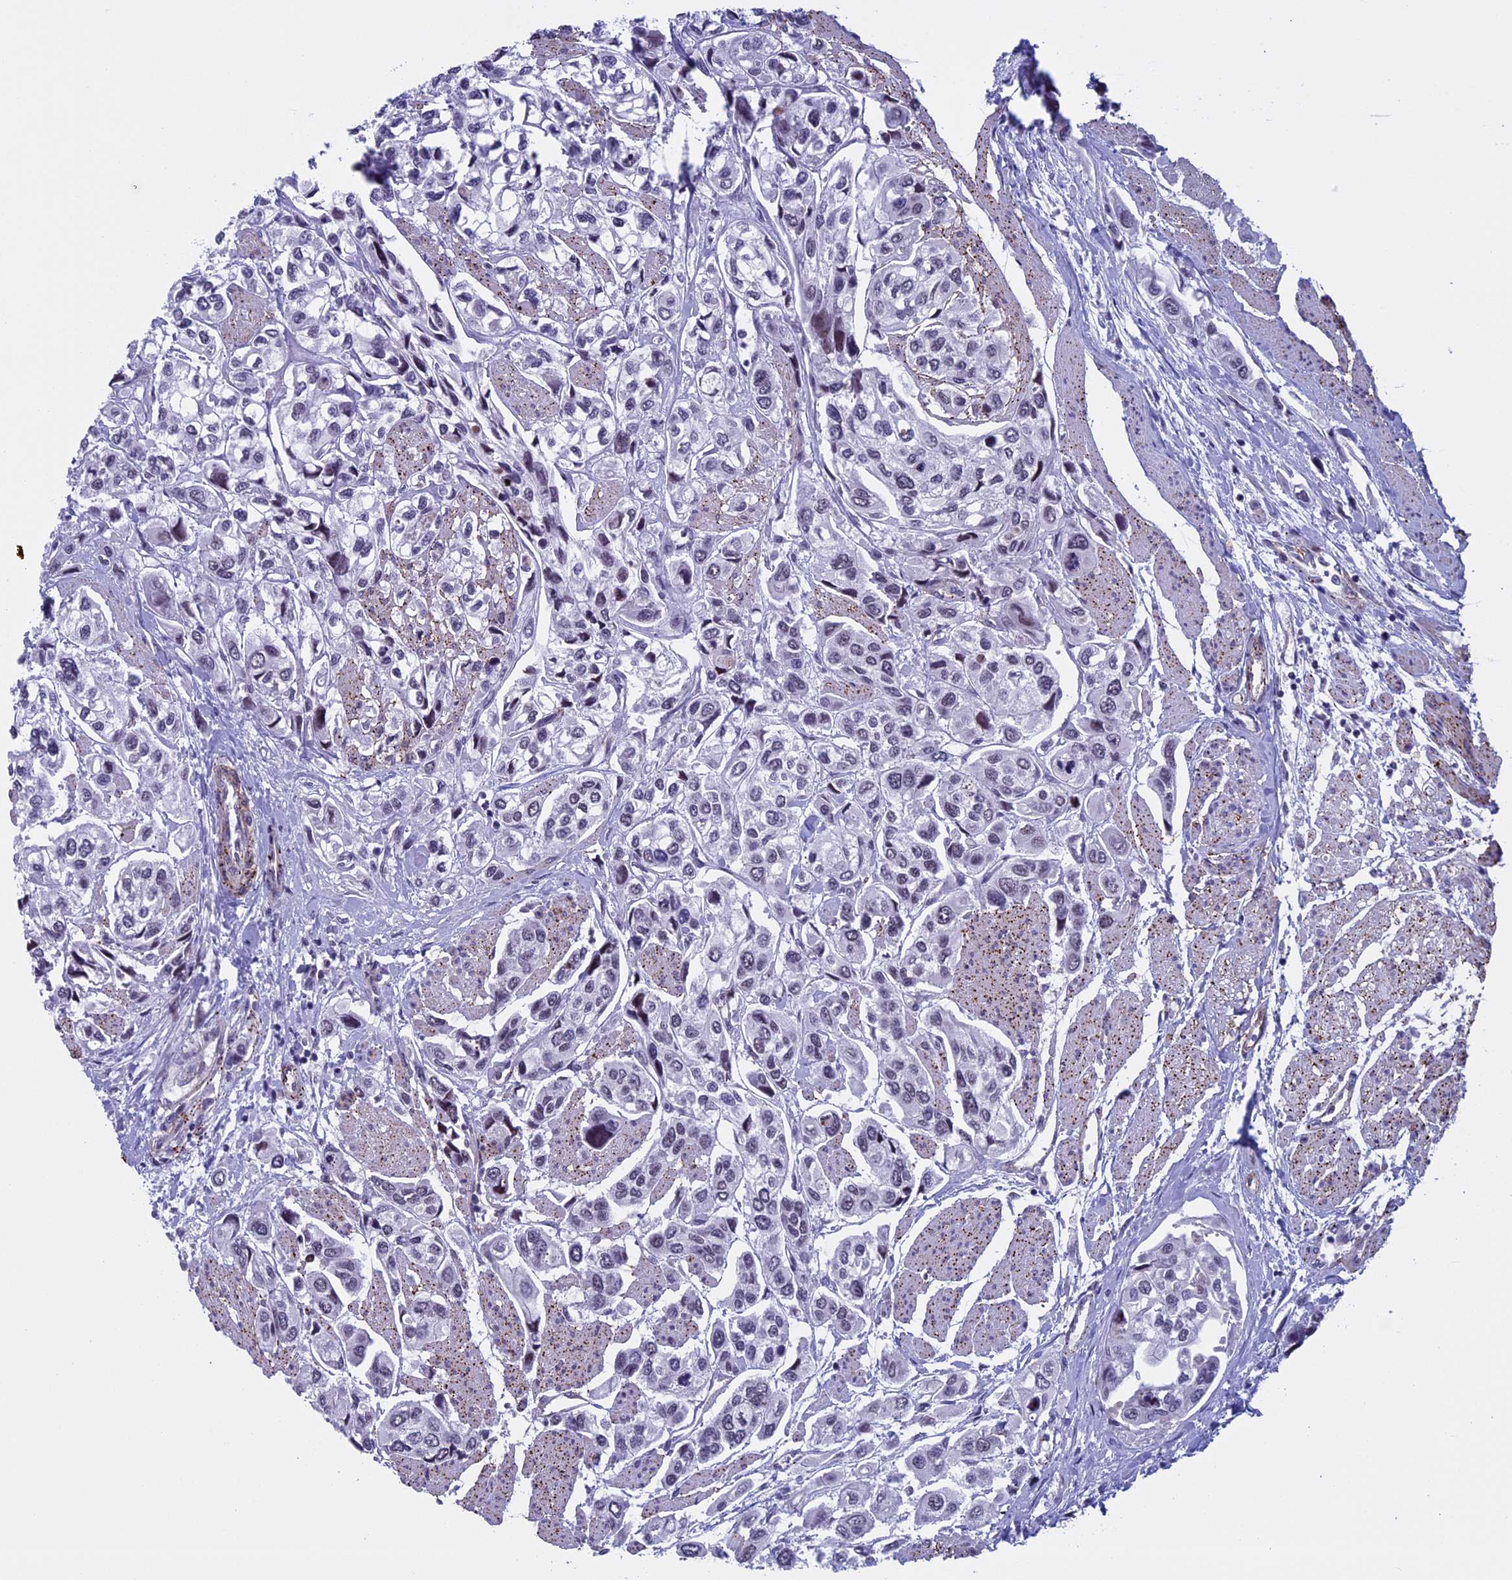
{"staining": {"intensity": "weak", "quantity": "<25%", "location": "nuclear"}, "tissue": "urothelial cancer", "cell_type": "Tumor cells", "image_type": "cancer", "snomed": [{"axis": "morphology", "description": "Urothelial carcinoma, High grade"}, {"axis": "topography", "description": "Urinary bladder"}], "caption": "The photomicrograph displays no significant positivity in tumor cells of high-grade urothelial carcinoma. Nuclei are stained in blue.", "gene": "NIPBL", "patient": {"sex": "male", "age": 67}}